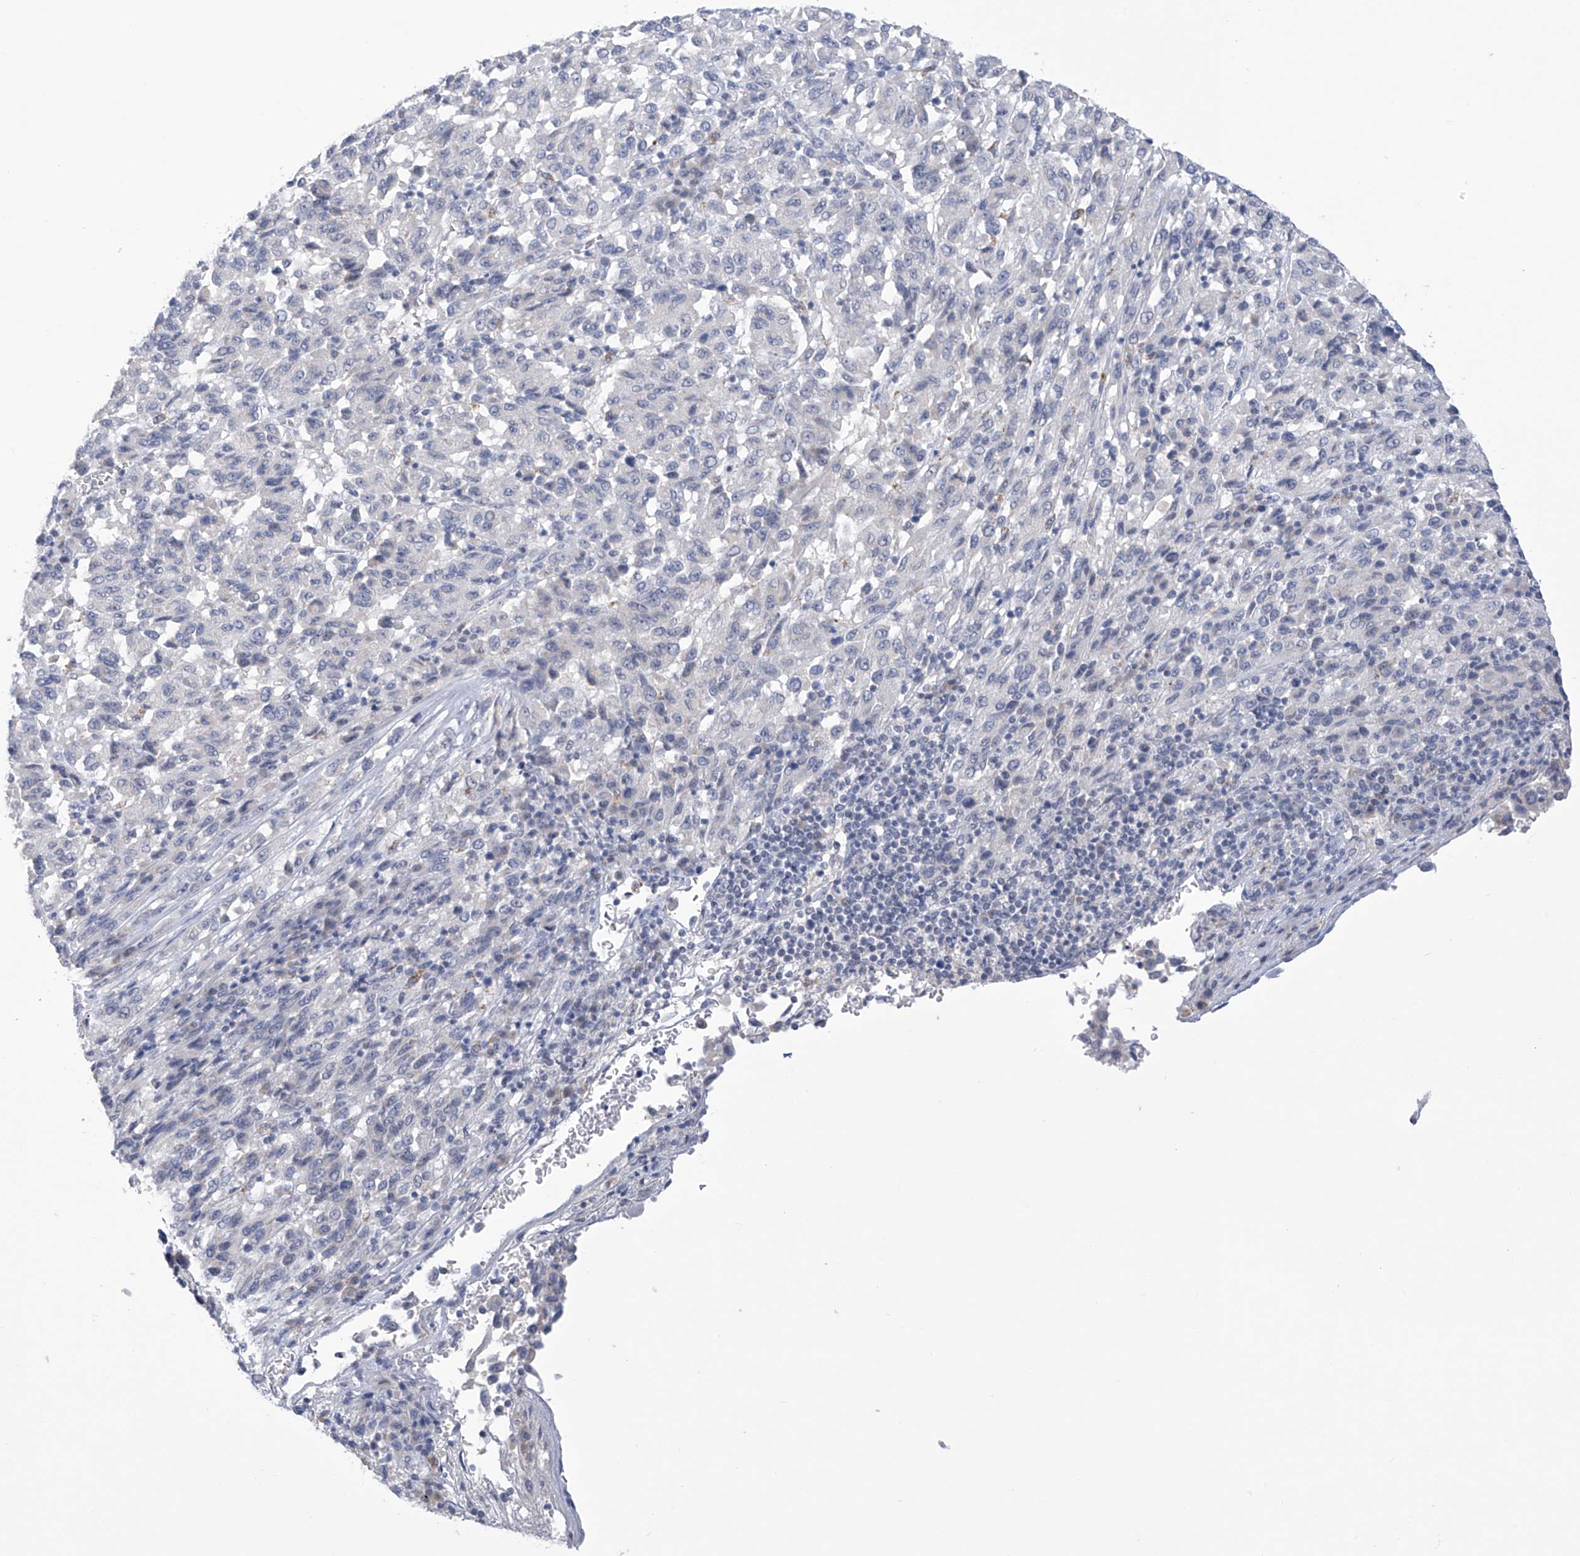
{"staining": {"intensity": "negative", "quantity": "none", "location": "none"}, "tissue": "melanoma", "cell_type": "Tumor cells", "image_type": "cancer", "snomed": [{"axis": "morphology", "description": "Malignant melanoma, Metastatic site"}, {"axis": "topography", "description": "Lung"}], "caption": "Melanoma stained for a protein using IHC exhibits no staining tumor cells.", "gene": "IBA57", "patient": {"sex": "male", "age": 64}}